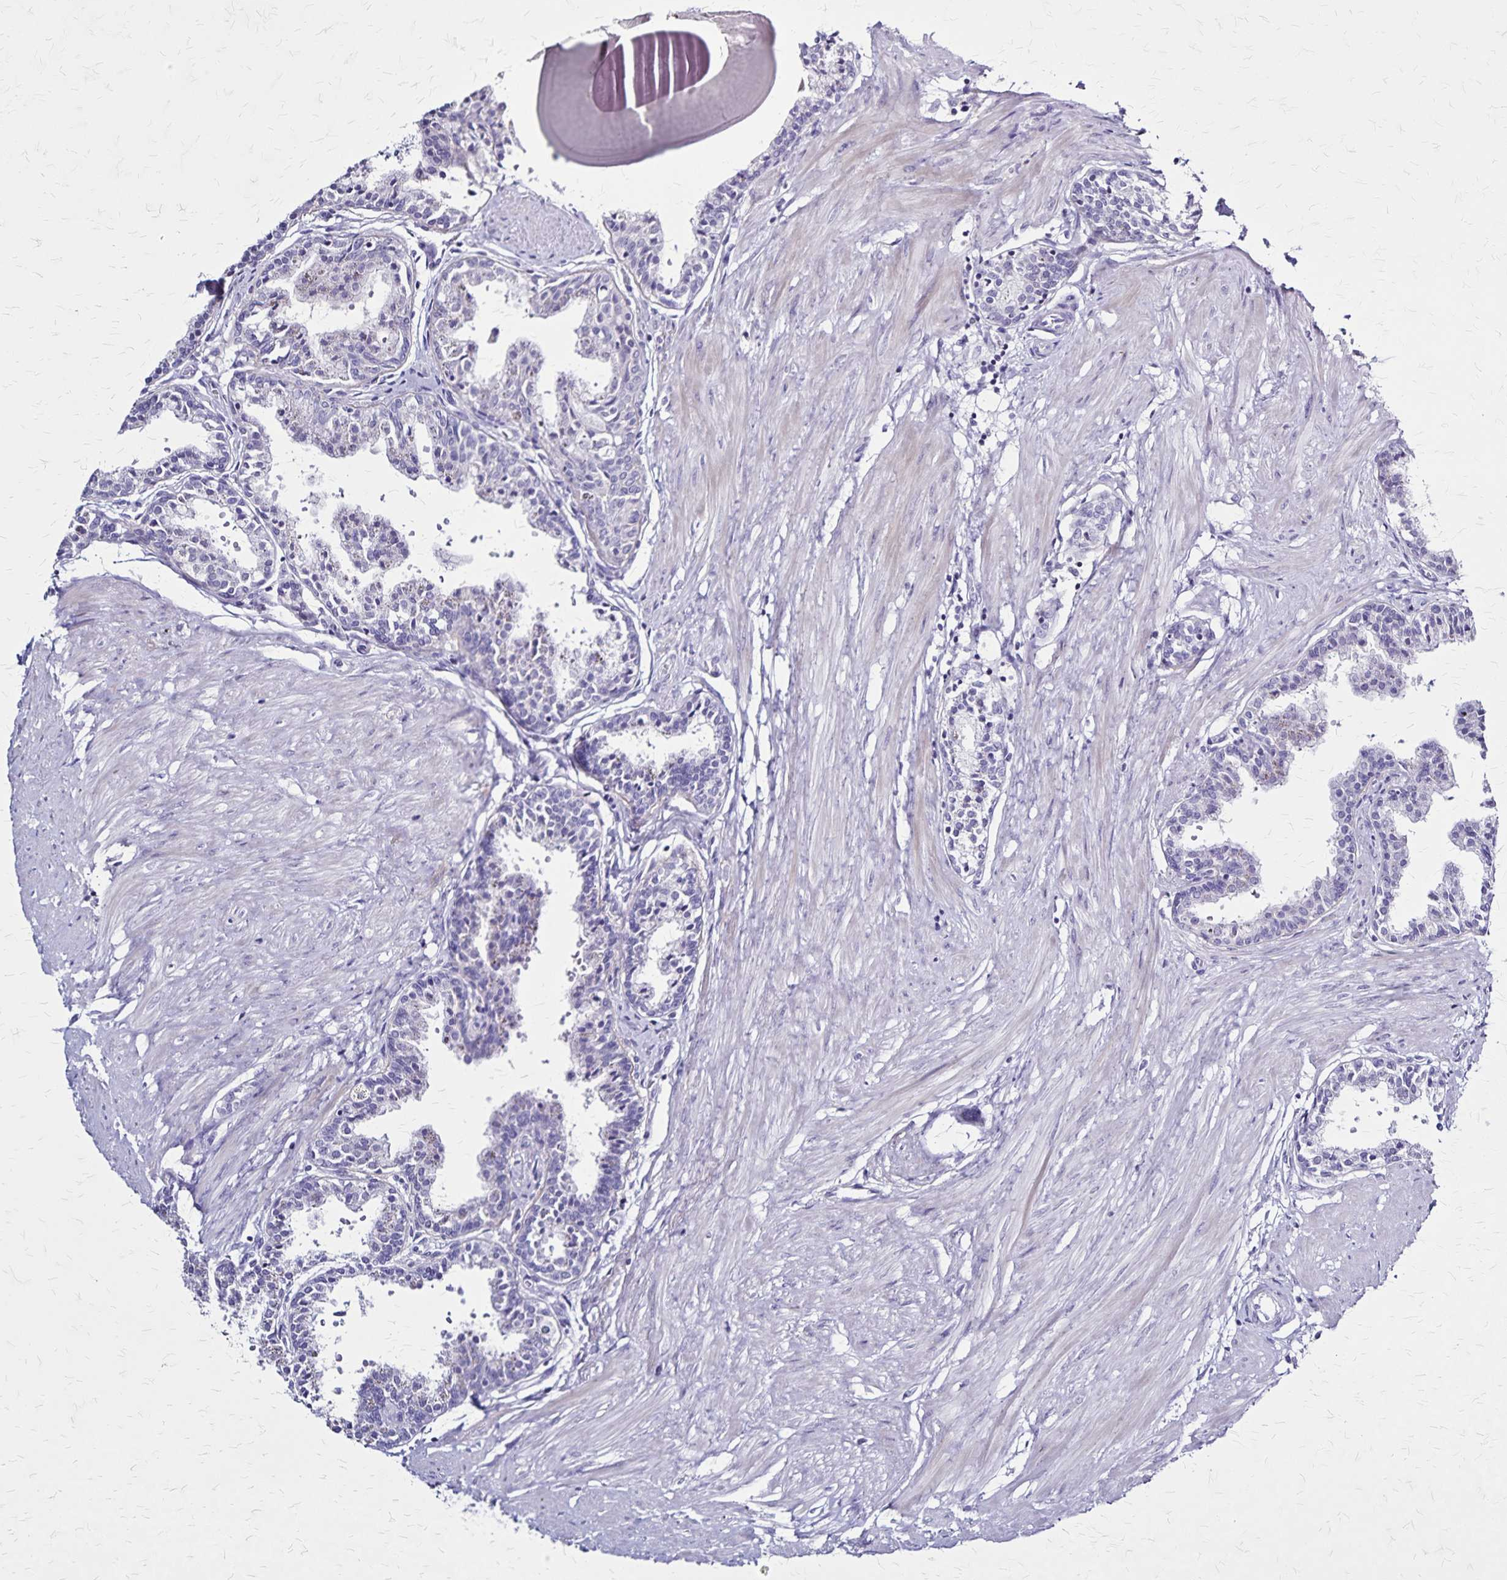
{"staining": {"intensity": "negative", "quantity": "none", "location": "none"}, "tissue": "prostate", "cell_type": "Glandular cells", "image_type": "normal", "snomed": [{"axis": "morphology", "description": "Normal tissue, NOS"}, {"axis": "topography", "description": "Prostate"}], "caption": "This image is of unremarkable prostate stained with immunohistochemistry to label a protein in brown with the nuclei are counter-stained blue. There is no staining in glandular cells.", "gene": "PLXNA4", "patient": {"sex": "male", "age": 55}}